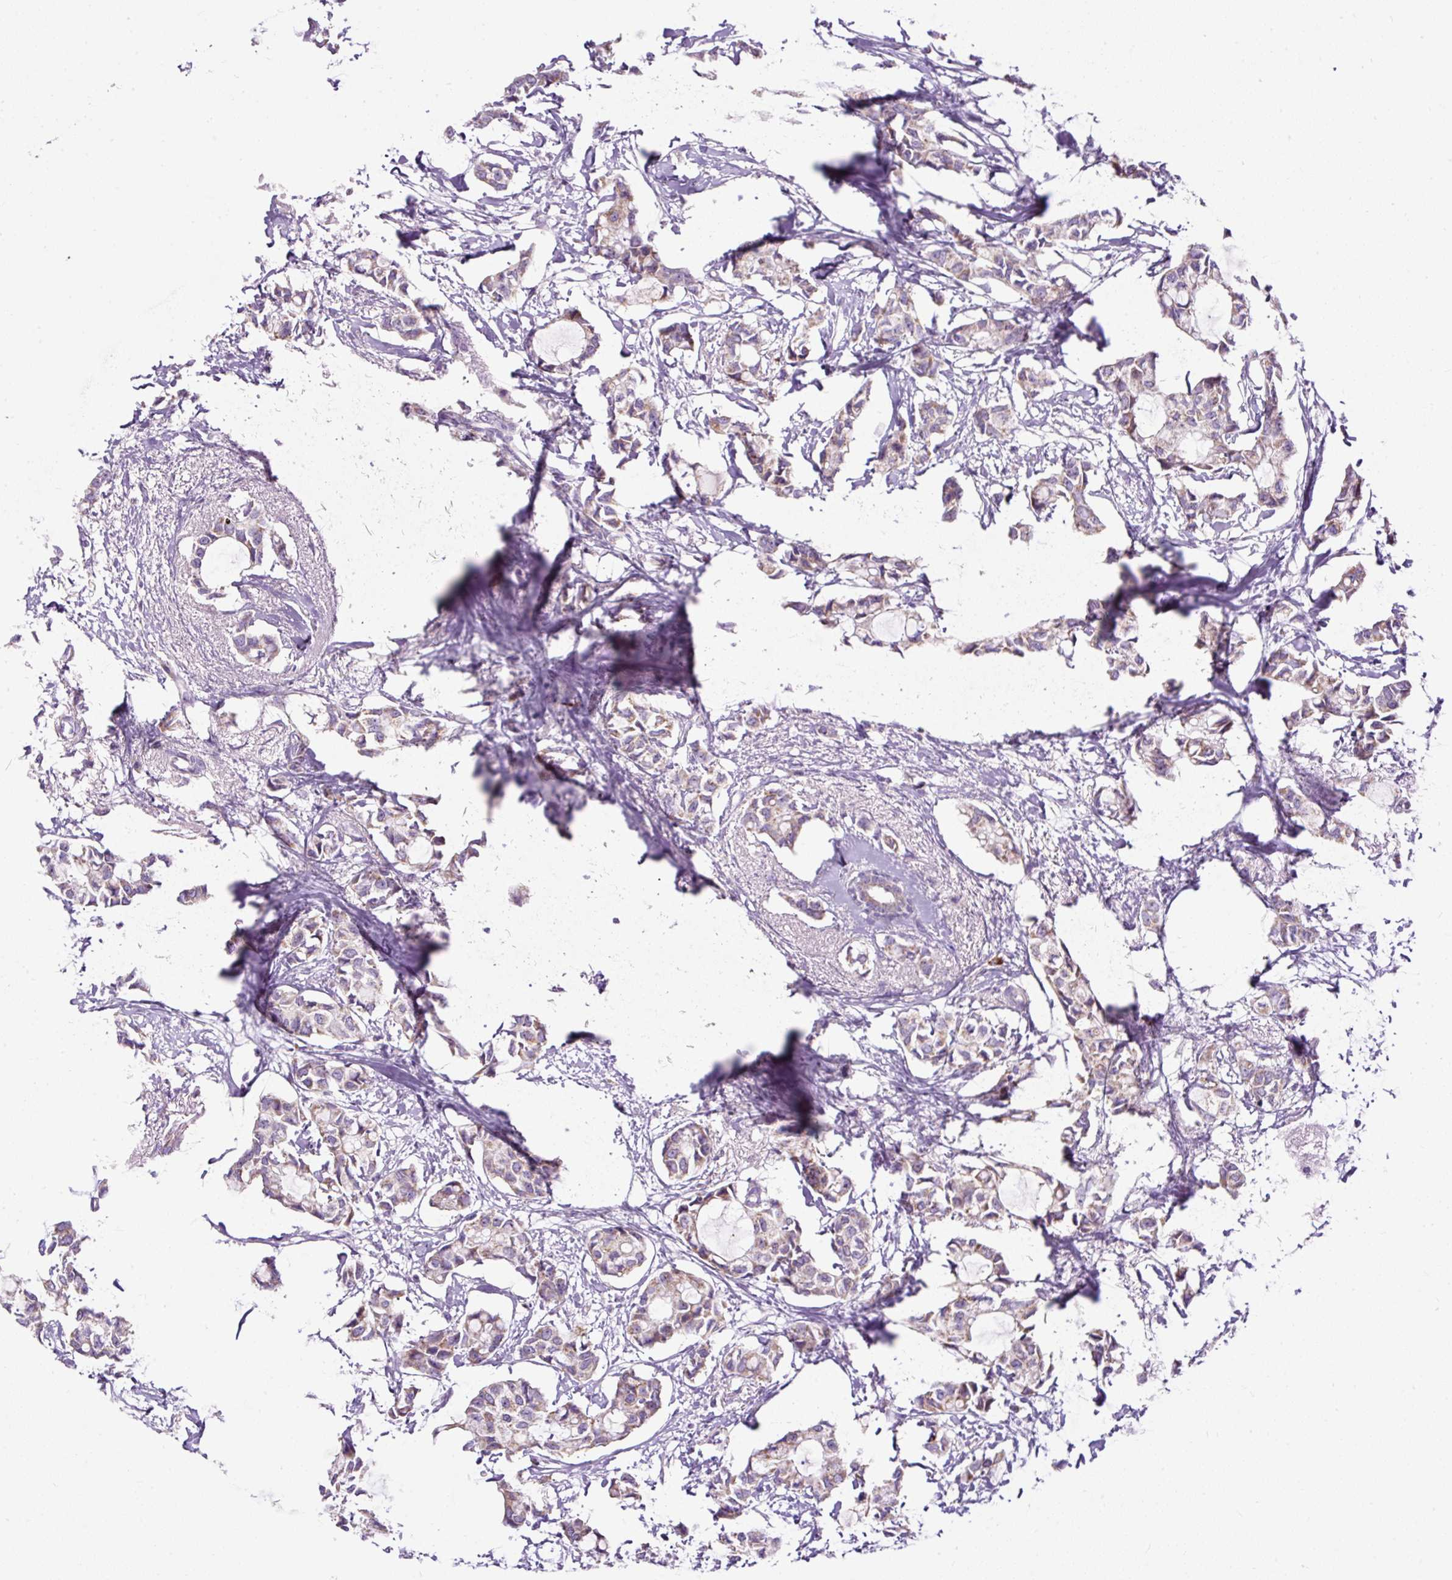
{"staining": {"intensity": "moderate", "quantity": "<25%", "location": "cytoplasmic/membranous"}, "tissue": "breast cancer", "cell_type": "Tumor cells", "image_type": "cancer", "snomed": [{"axis": "morphology", "description": "Duct carcinoma"}, {"axis": "topography", "description": "Breast"}], "caption": "This is an image of IHC staining of breast cancer, which shows moderate expression in the cytoplasmic/membranous of tumor cells.", "gene": "FMC1", "patient": {"sex": "female", "age": 73}}